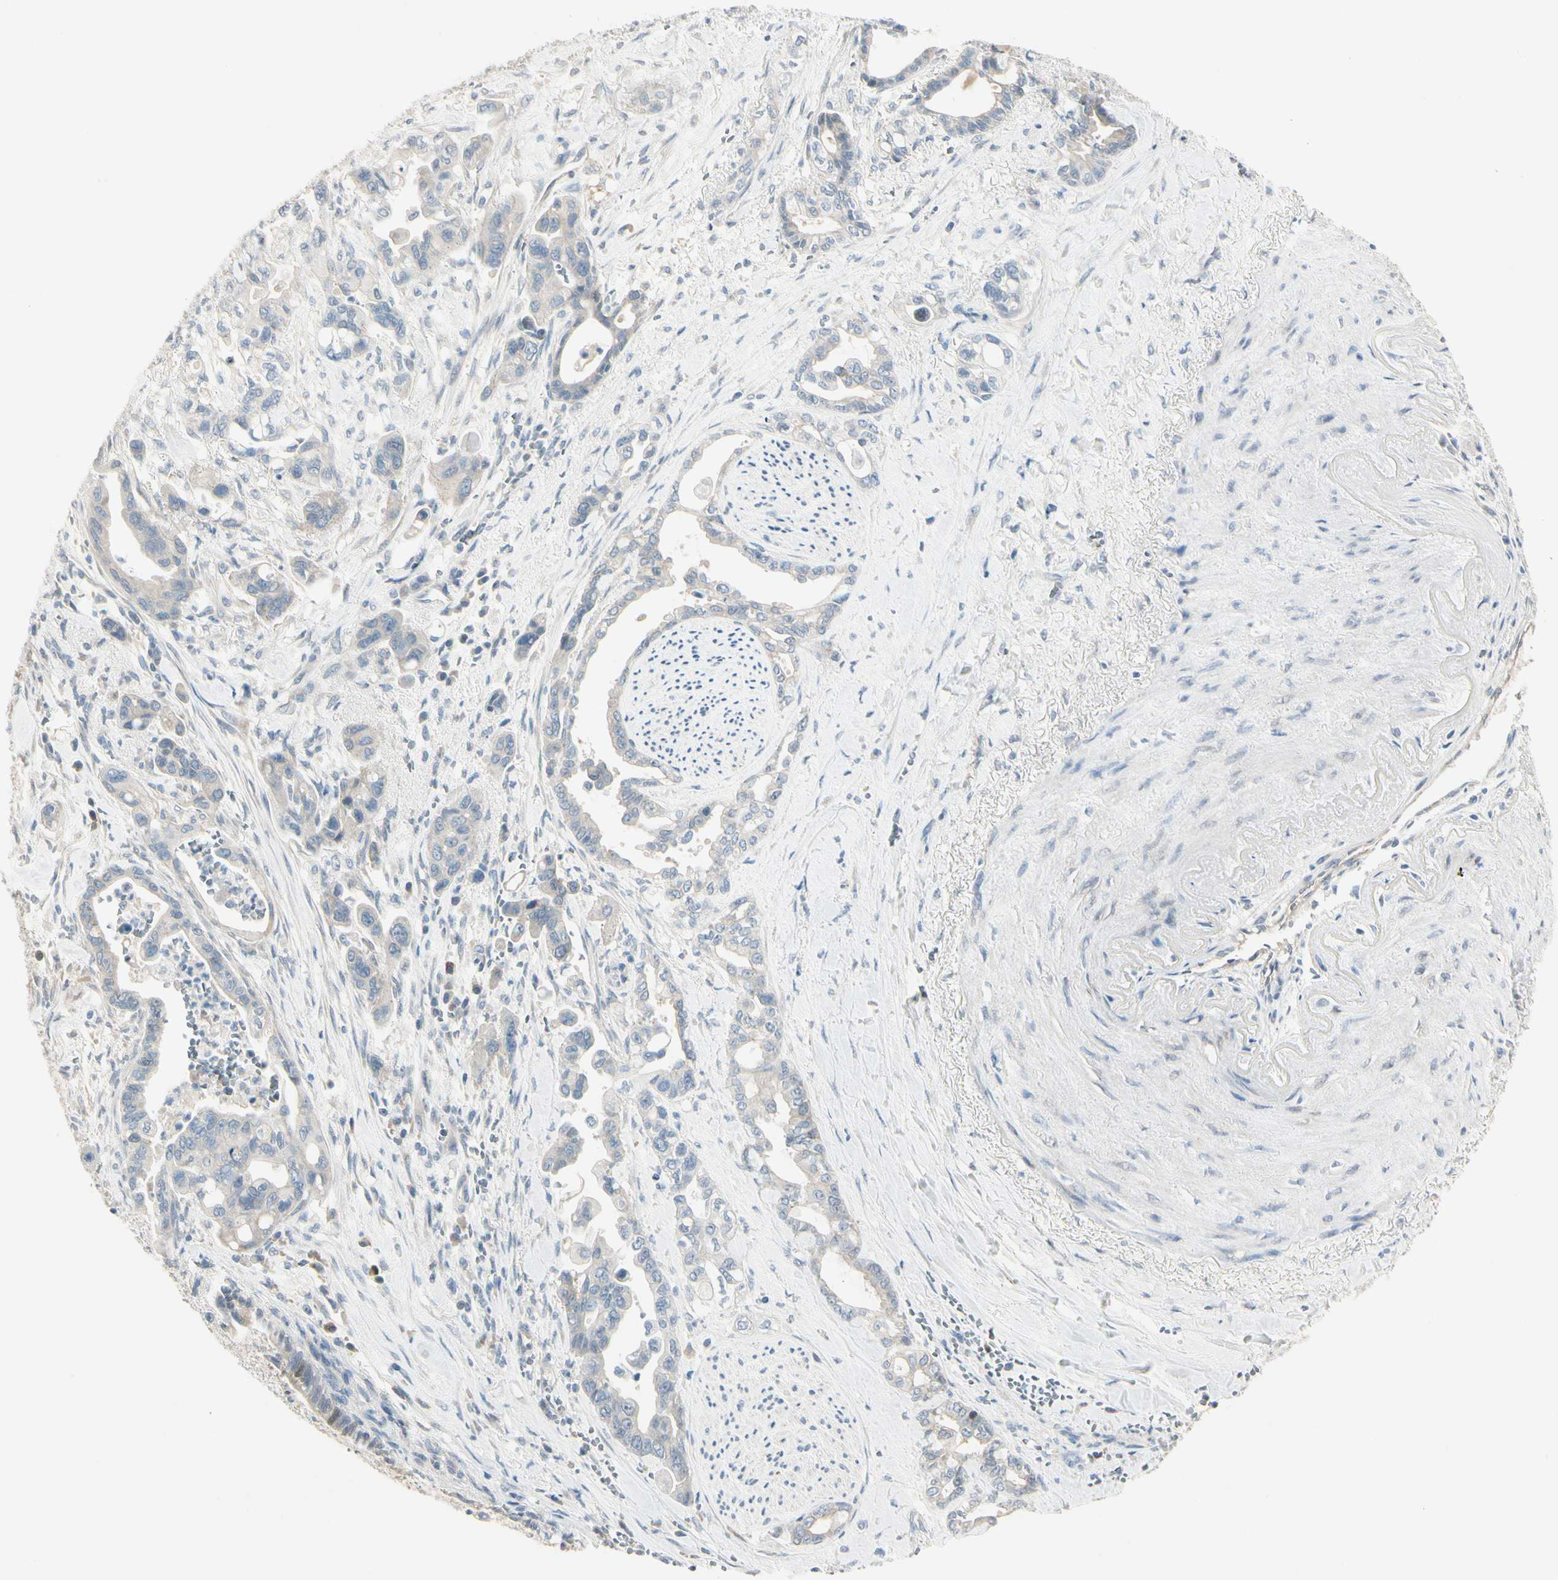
{"staining": {"intensity": "weak", "quantity": "<25%", "location": "cytoplasmic/membranous"}, "tissue": "pancreatic cancer", "cell_type": "Tumor cells", "image_type": "cancer", "snomed": [{"axis": "morphology", "description": "Adenocarcinoma, NOS"}, {"axis": "topography", "description": "Pancreas"}], "caption": "An image of pancreatic cancer stained for a protein exhibits no brown staining in tumor cells. The staining was performed using DAB to visualize the protein expression in brown, while the nuclei were stained in blue with hematoxylin (Magnification: 20x).", "gene": "SPINK4", "patient": {"sex": "male", "age": 70}}